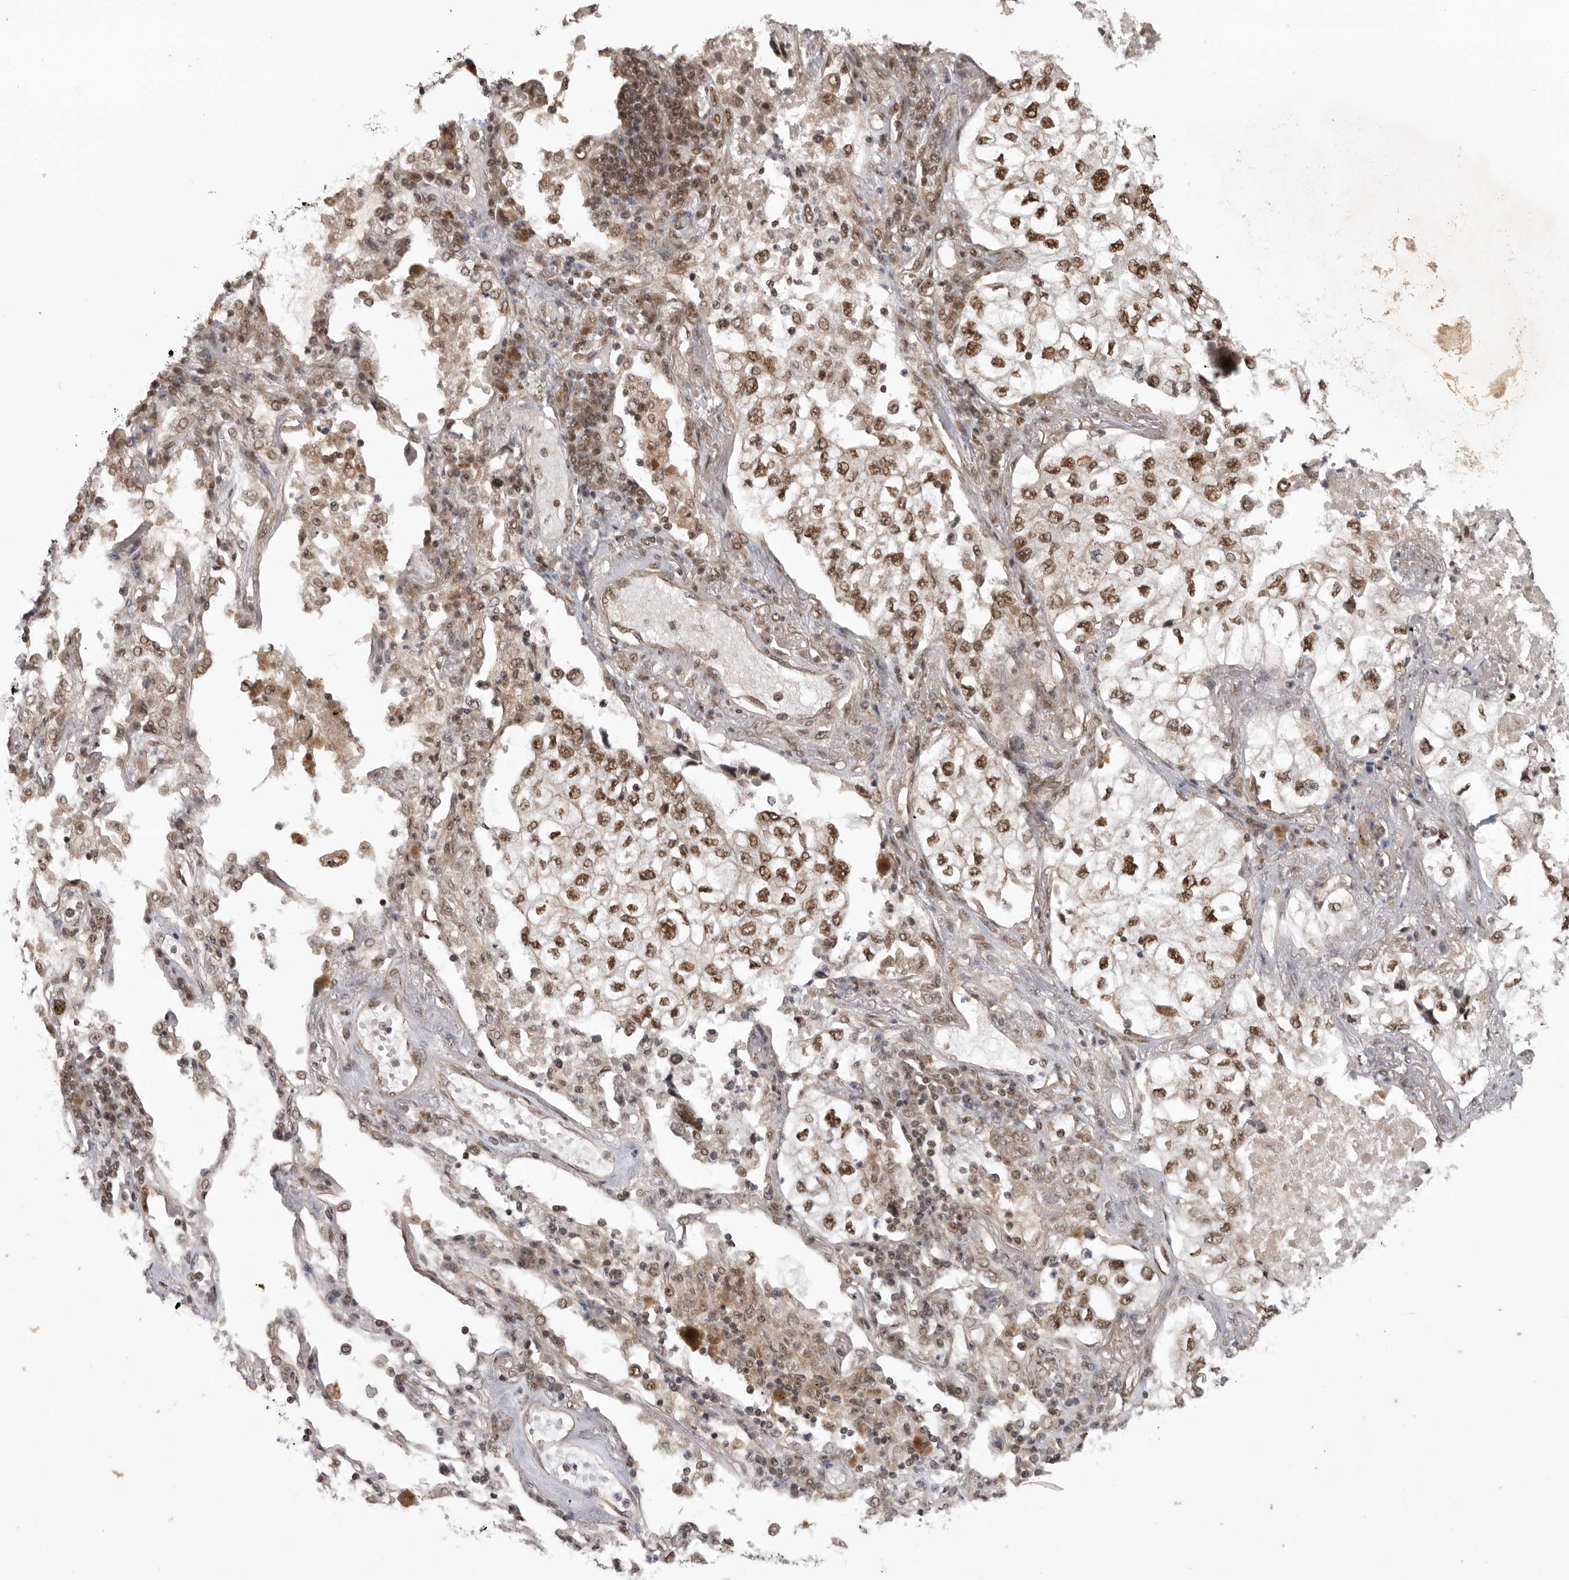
{"staining": {"intensity": "strong", "quantity": ">75%", "location": "nuclear"}, "tissue": "lung cancer", "cell_type": "Tumor cells", "image_type": "cancer", "snomed": [{"axis": "morphology", "description": "Adenocarcinoma, NOS"}, {"axis": "topography", "description": "Lung"}], "caption": "Protein expression analysis of lung cancer demonstrates strong nuclear expression in approximately >75% of tumor cells. Using DAB (3,3'-diaminobenzidine) (brown) and hematoxylin (blue) stains, captured at high magnification using brightfield microscopy.", "gene": "CBLL1", "patient": {"sex": "male", "age": 63}}